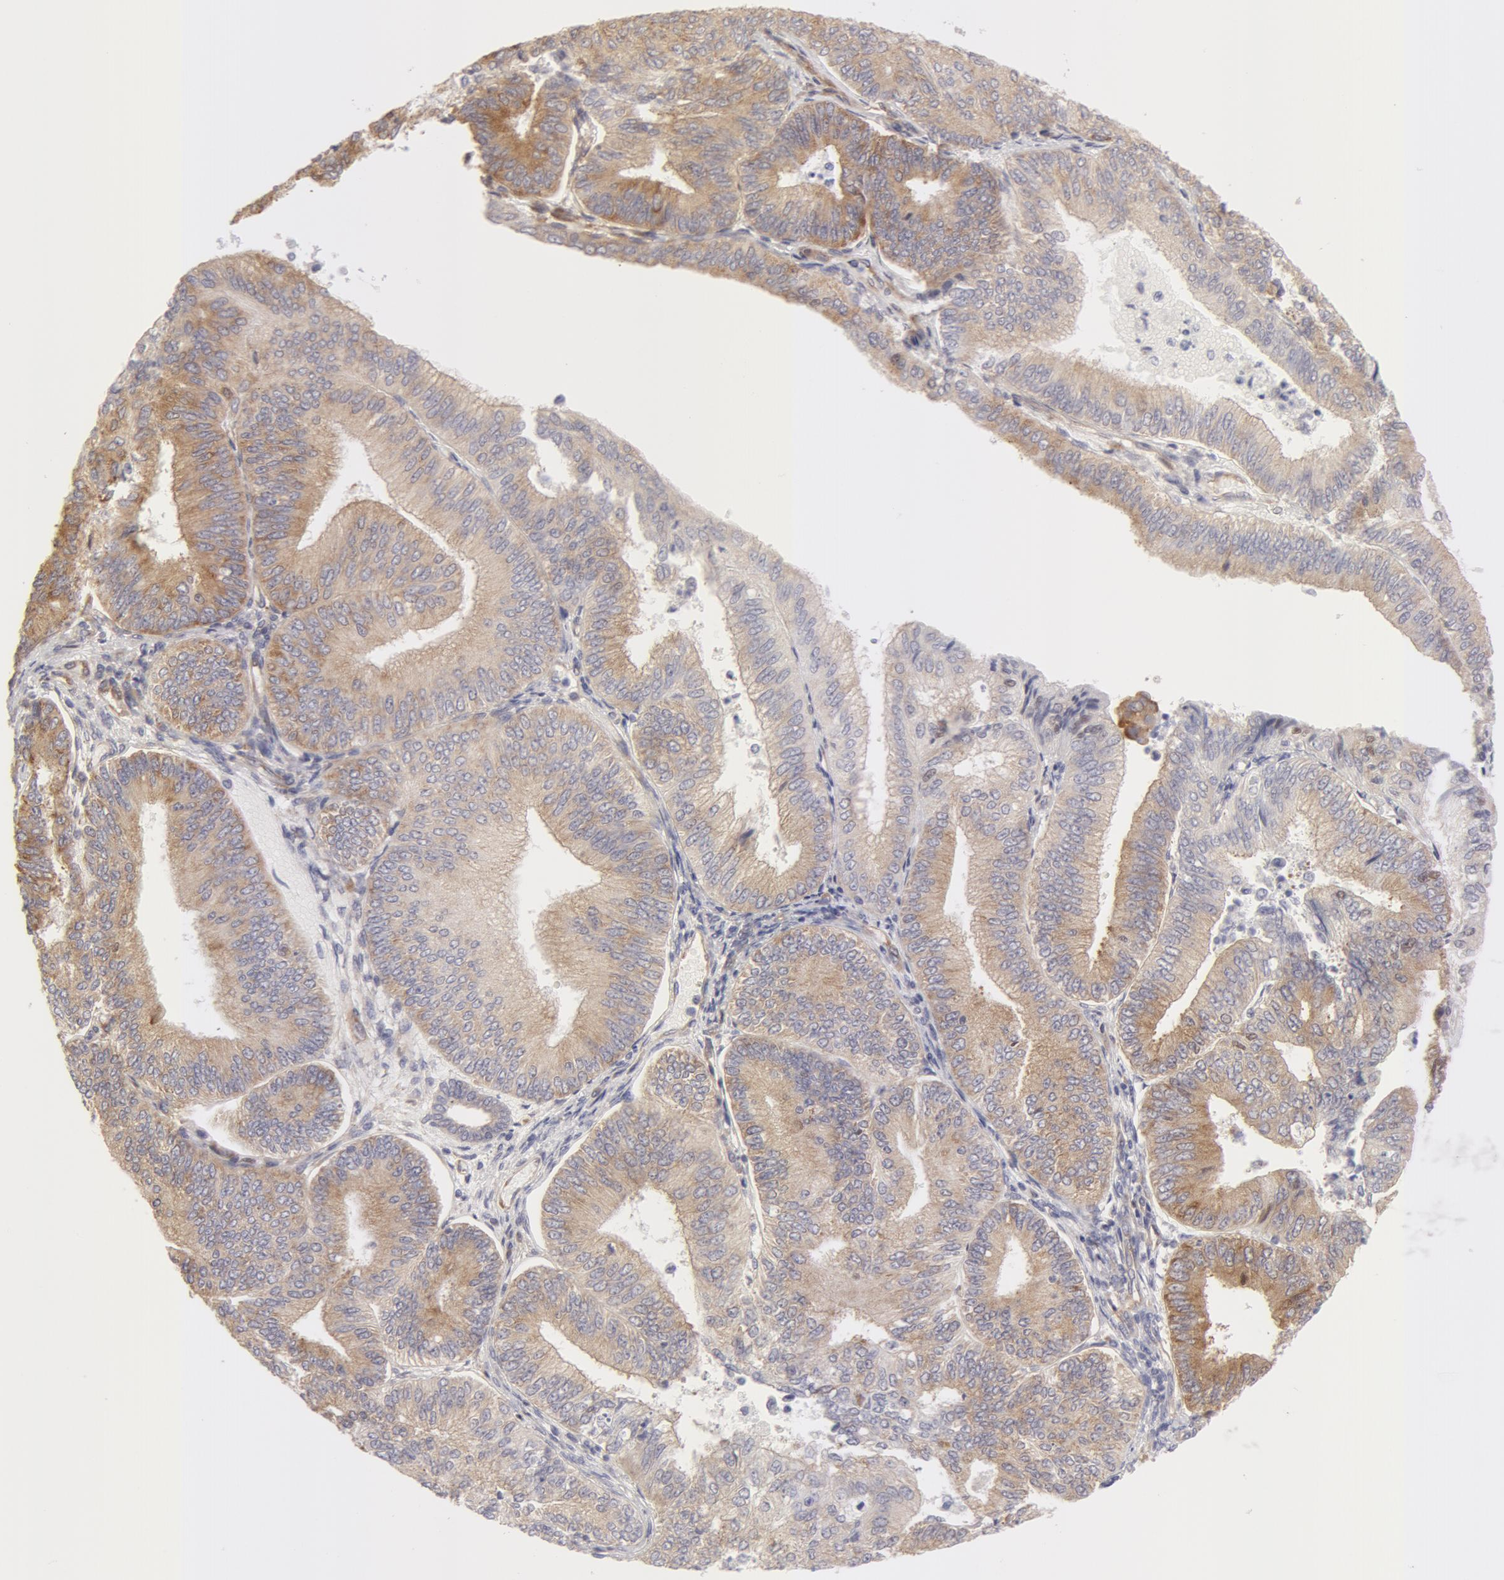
{"staining": {"intensity": "weak", "quantity": "25%-75%", "location": "cytoplasmic/membranous"}, "tissue": "endometrial cancer", "cell_type": "Tumor cells", "image_type": "cancer", "snomed": [{"axis": "morphology", "description": "Adenocarcinoma, NOS"}, {"axis": "topography", "description": "Endometrium"}], "caption": "This image demonstrates endometrial cancer (adenocarcinoma) stained with IHC to label a protein in brown. The cytoplasmic/membranous of tumor cells show weak positivity for the protein. Nuclei are counter-stained blue.", "gene": "DDX3Y", "patient": {"sex": "female", "age": 55}}